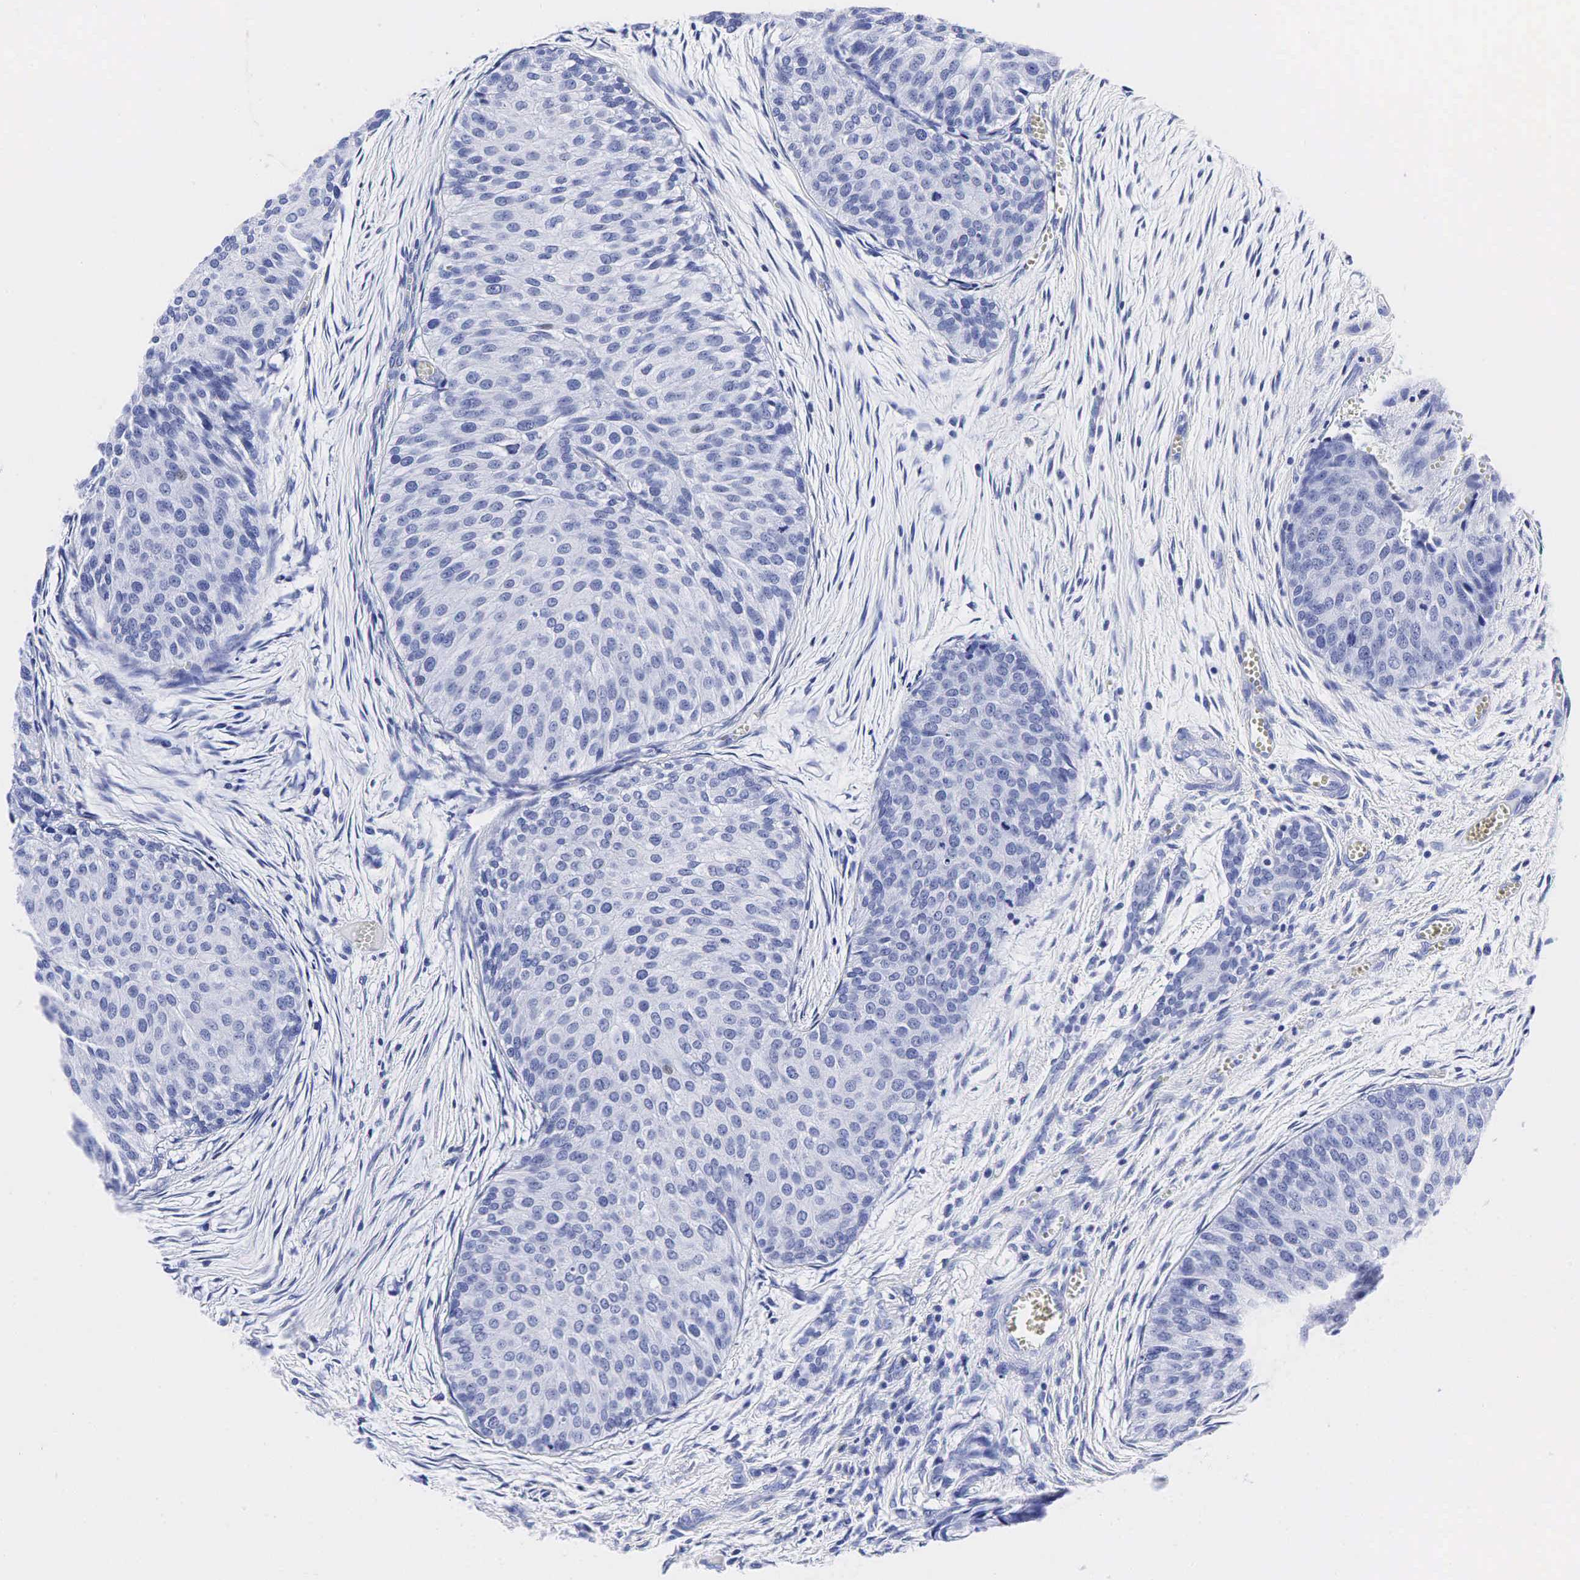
{"staining": {"intensity": "negative", "quantity": "none", "location": "none"}, "tissue": "urothelial cancer", "cell_type": "Tumor cells", "image_type": "cancer", "snomed": [{"axis": "morphology", "description": "Urothelial carcinoma, Low grade"}, {"axis": "topography", "description": "Urinary bladder"}], "caption": "Tumor cells show no significant protein positivity in urothelial cancer.", "gene": "KLK3", "patient": {"sex": "male", "age": 84}}